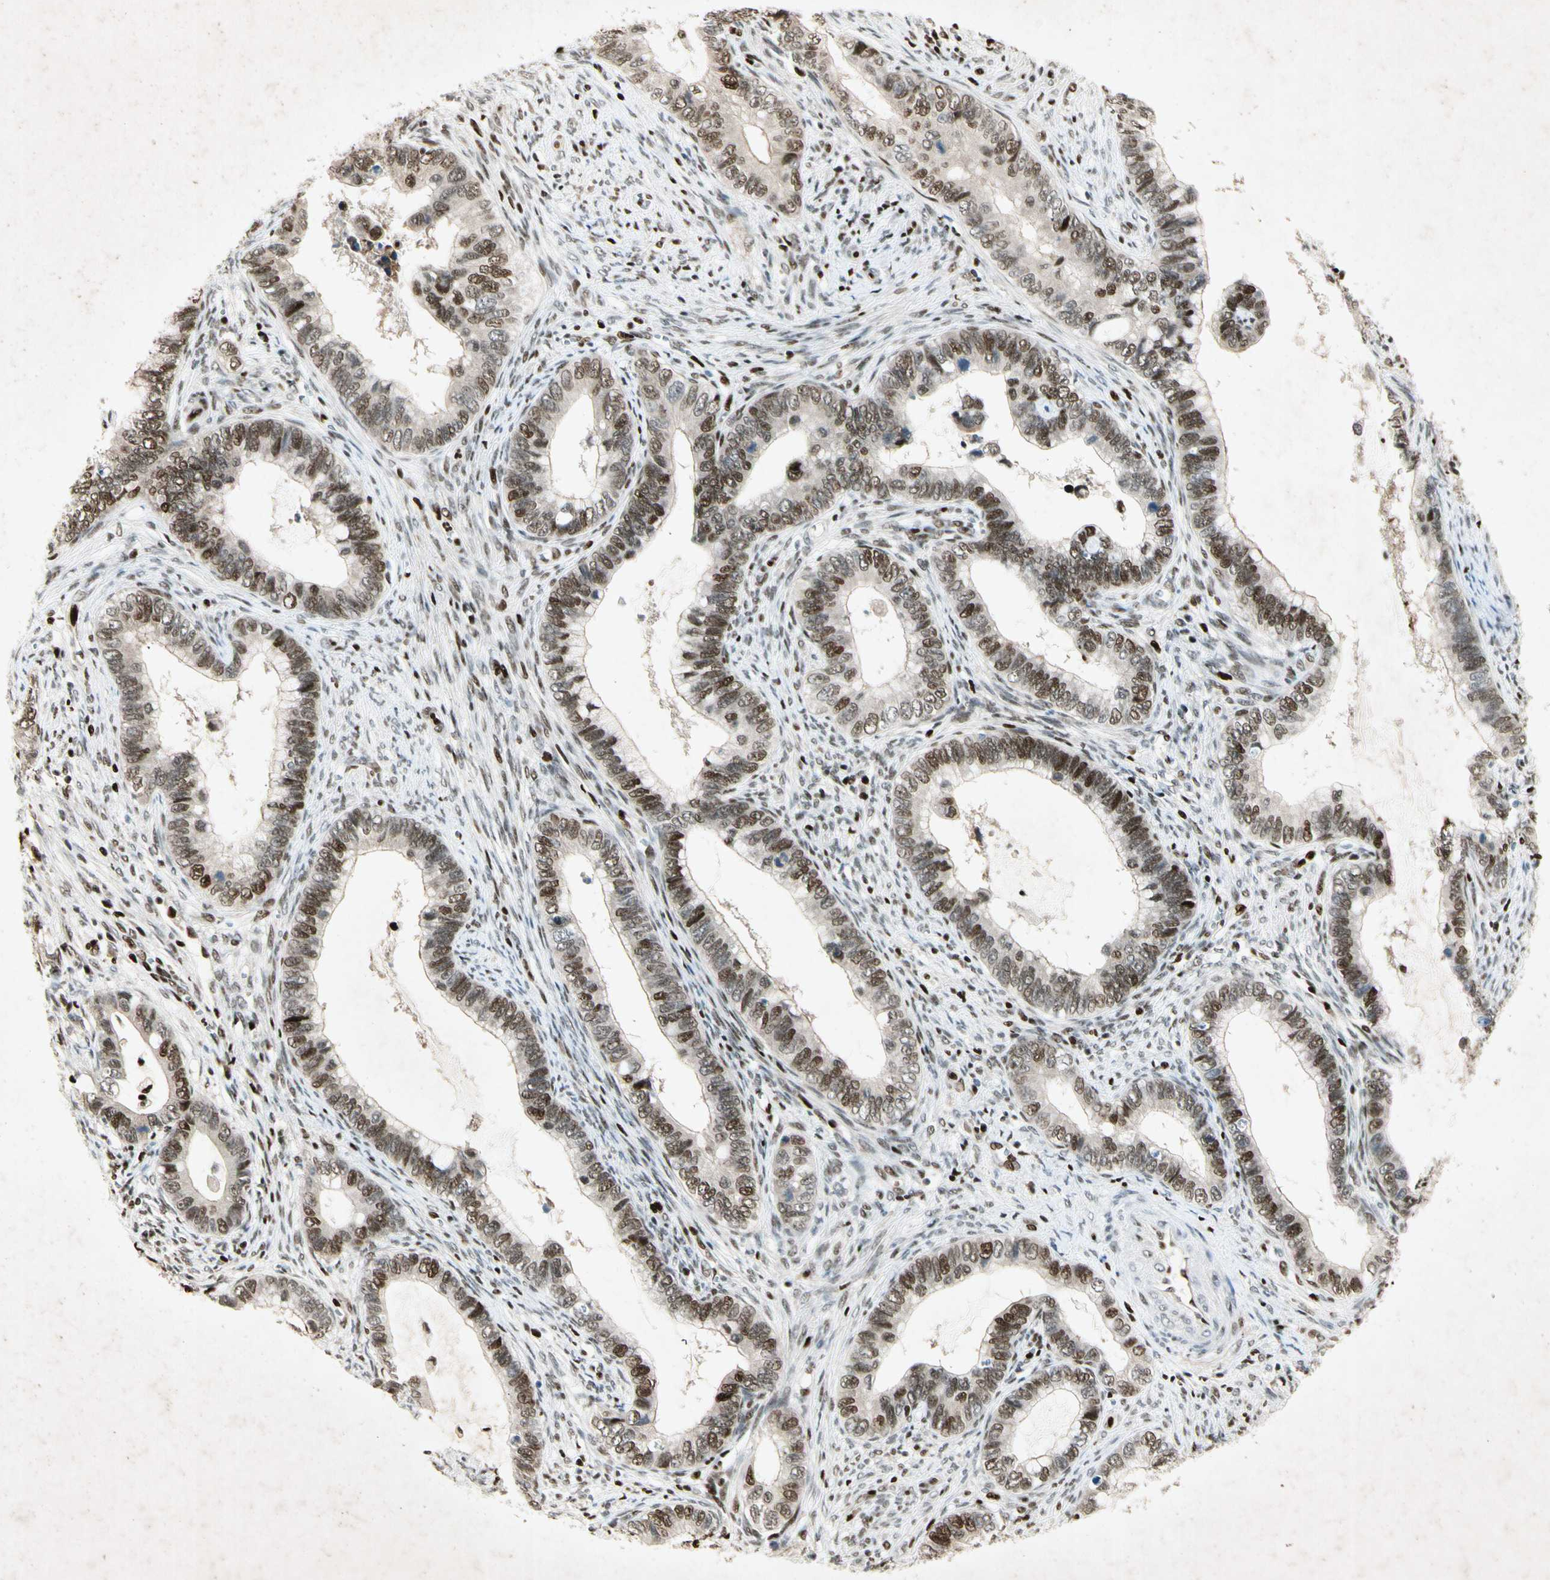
{"staining": {"intensity": "strong", "quantity": ">75%", "location": "nuclear"}, "tissue": "cervical cancer", "cell_type": "Tumor cells", "image_type": "cancer", "snomed": [{"axis": "morphology", "description": "Adenocarcinoma, NOS"}, {"axis": "topography", "description": "Cervix"}], "caption": "A high amount of strong nuclear positivity is identified in about >75% of tumor cells in cervical cancer (adenocarcinoma) tissue.", "gene": "RNF43", "patient": {"sex": "female", "age": 44}}